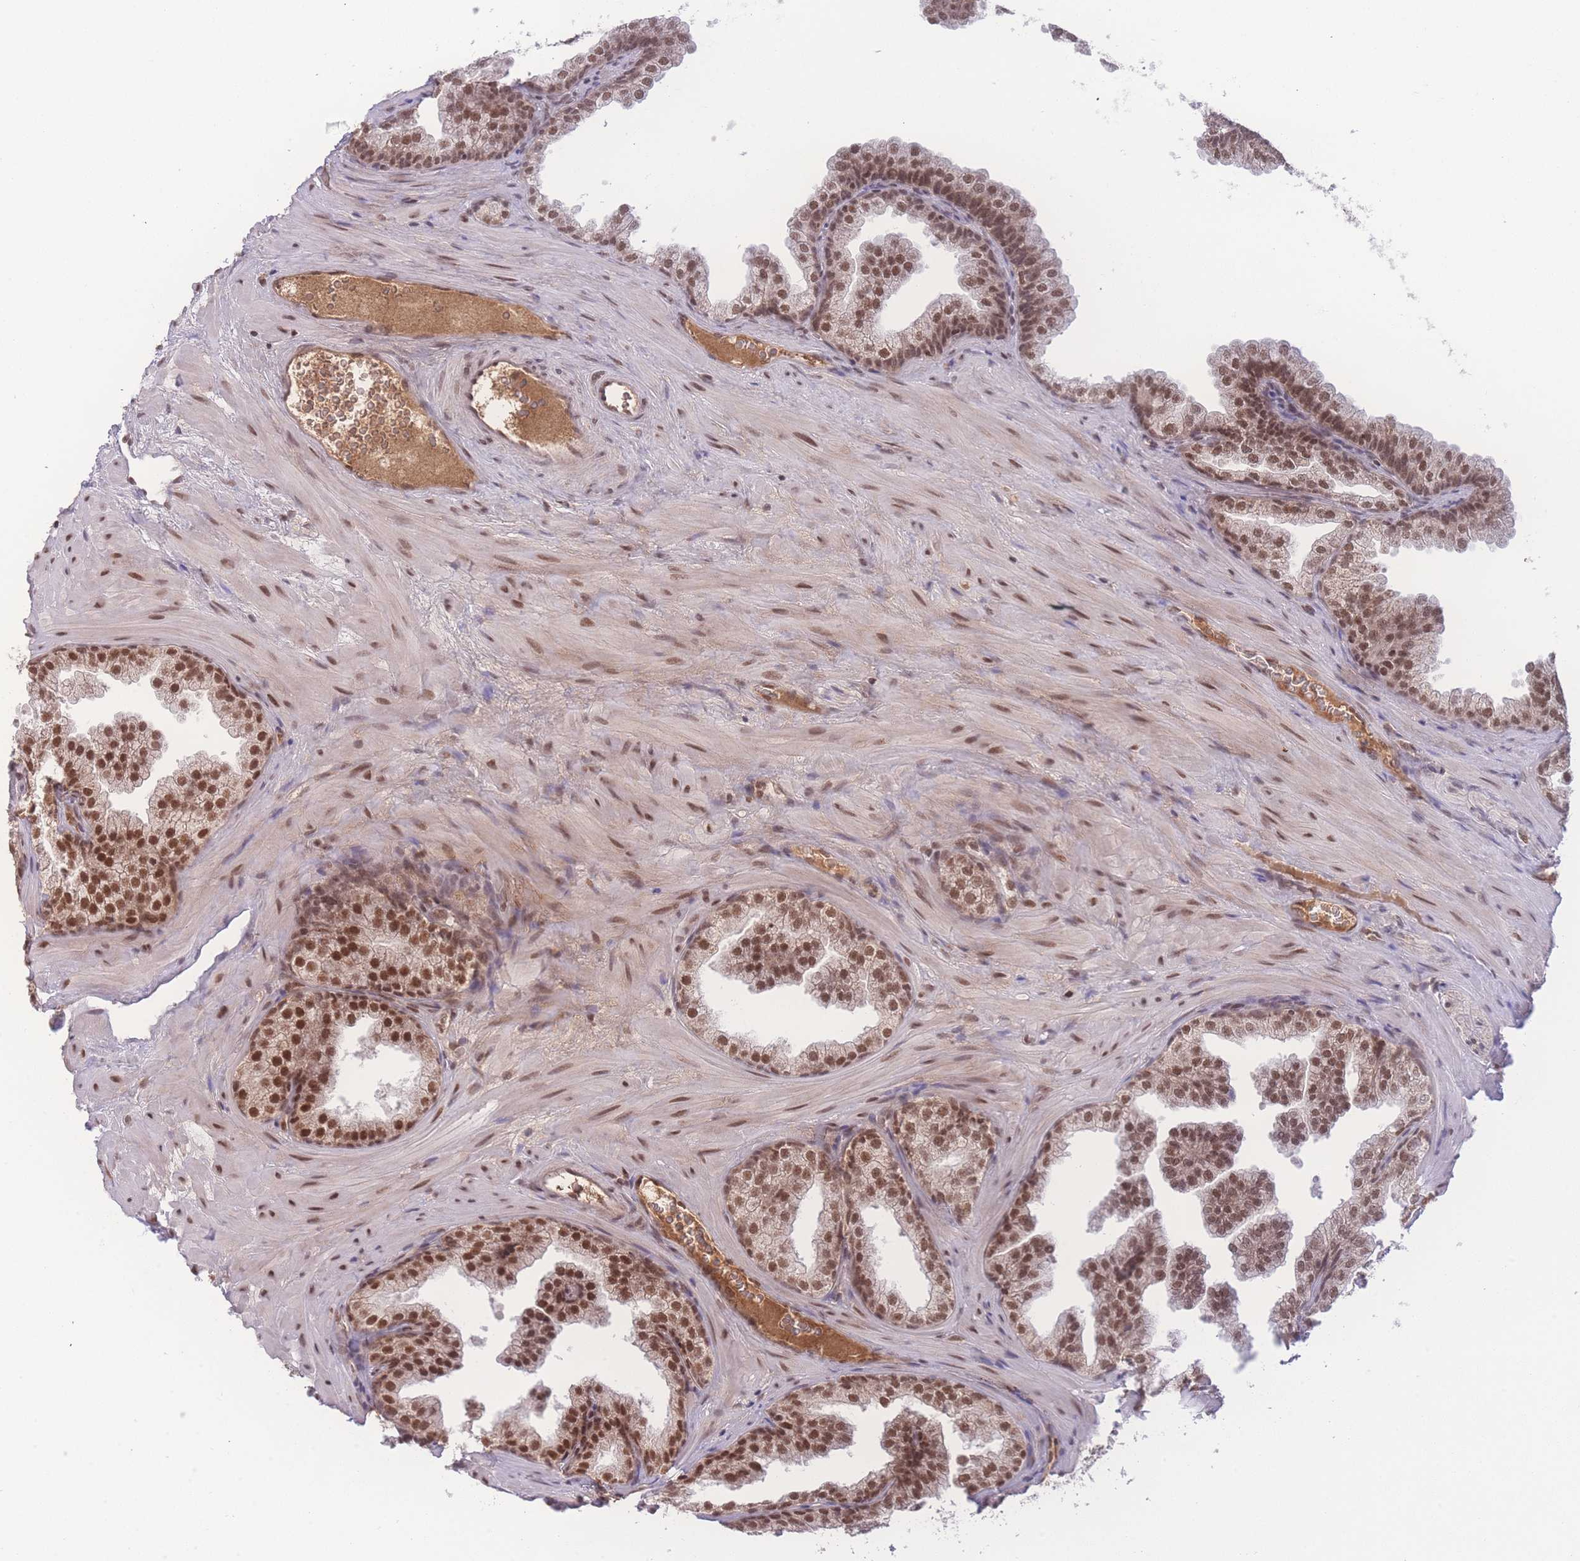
{"staining": {"intensity": "strong", "quantity": ">75%", "location": "nuclear"}, "tissue": "prostate", "cell_type": "Glandular cells", "image_type": "normal", "snomed": [{"axis": "morphology", "description": "Normal tissue, NOS"}, {"axis": "topography", "description": "Prostate"}], "caption": "Immunohistochemical staining of unremarkable prostate reveals strong nuclear protein positivity in about >75% of glandular cells.", "gene": "RAVER1", "patient": {"sex": "male", "age": 37}}